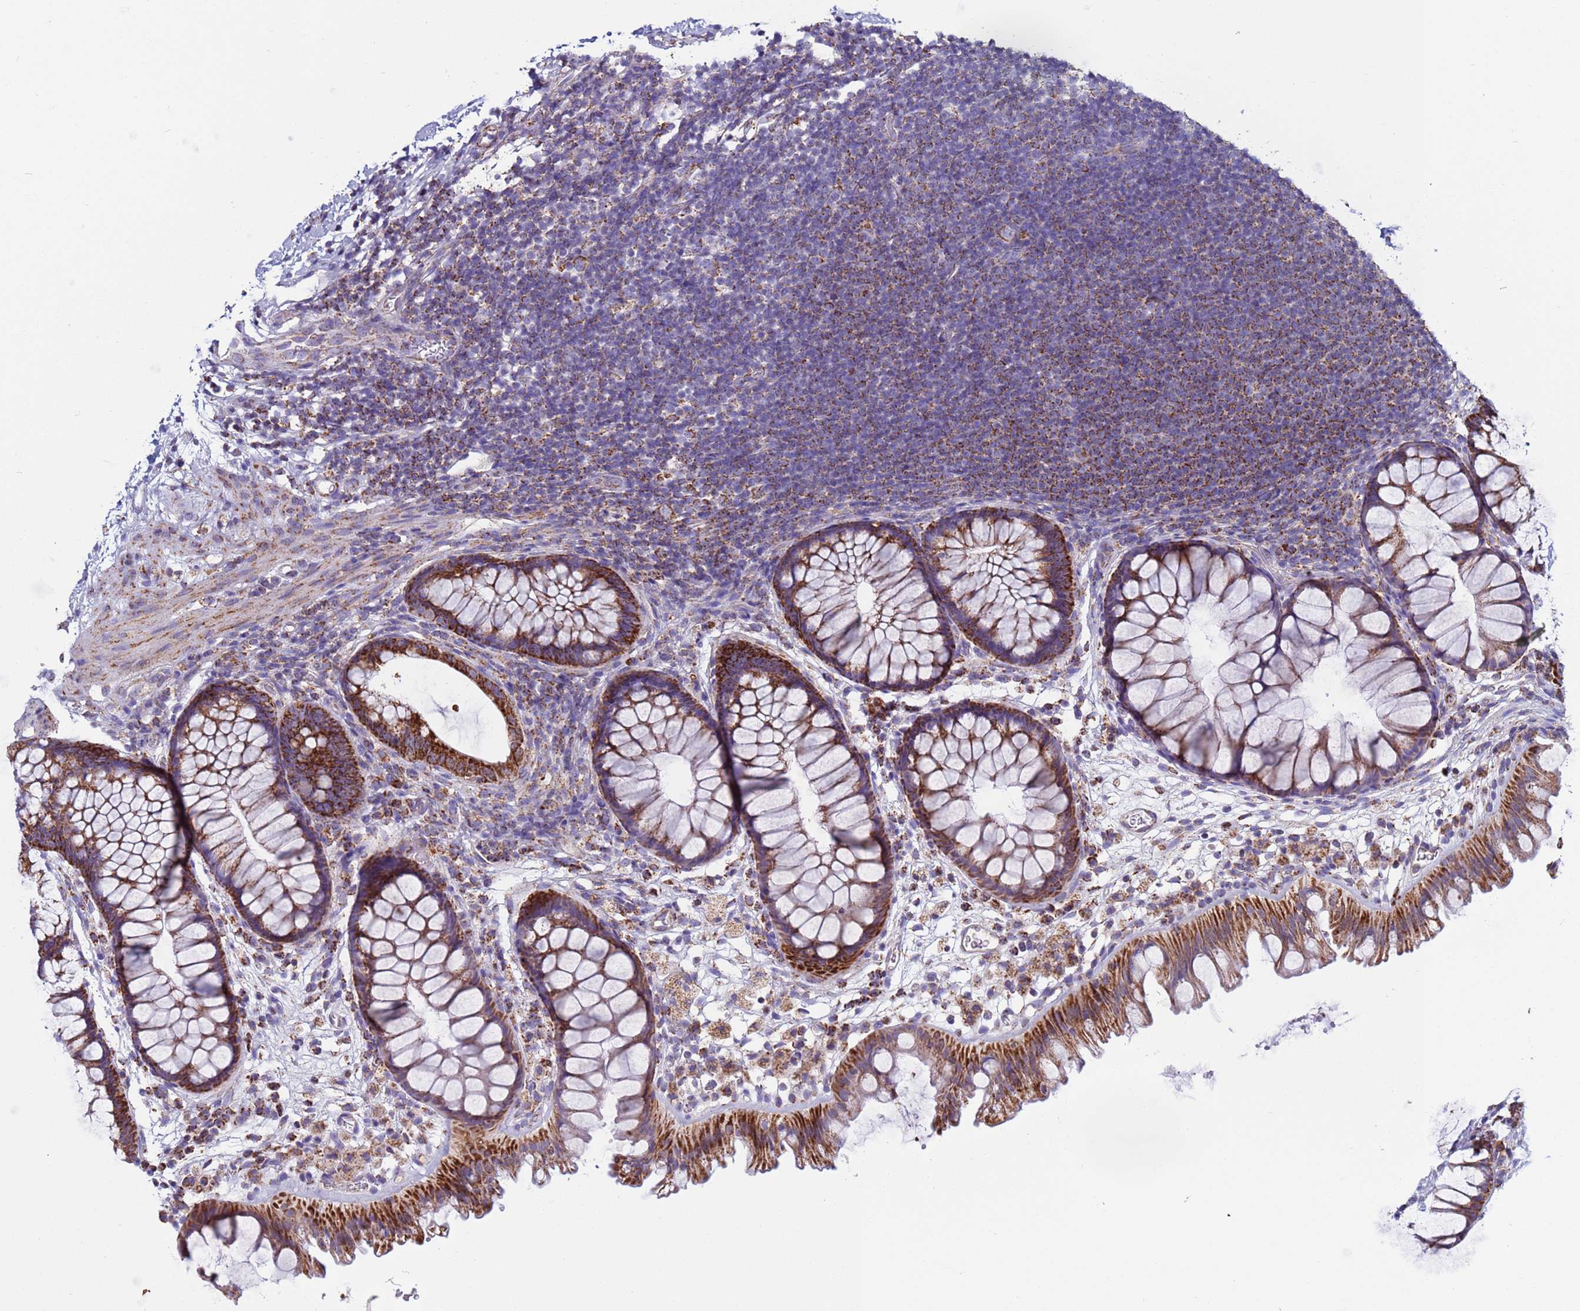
{"staining": {"intensity": "negative", "quantity": "none", "location": "none"}, "tissue": "colon", "cell_type": "Endothelial cells", "image_type": "normal", "snomed": [{"axis": "morphology", "description": "Normal tissue, NOS"}, {"axis": "topography", "description": "Colon"}], "caption": "Immunohistochemical staining of unremarkable colon shows no significant expression in endothelial cells.", "gene": "ZBTB39", "patient": {"sex": "female", "age": 62}}